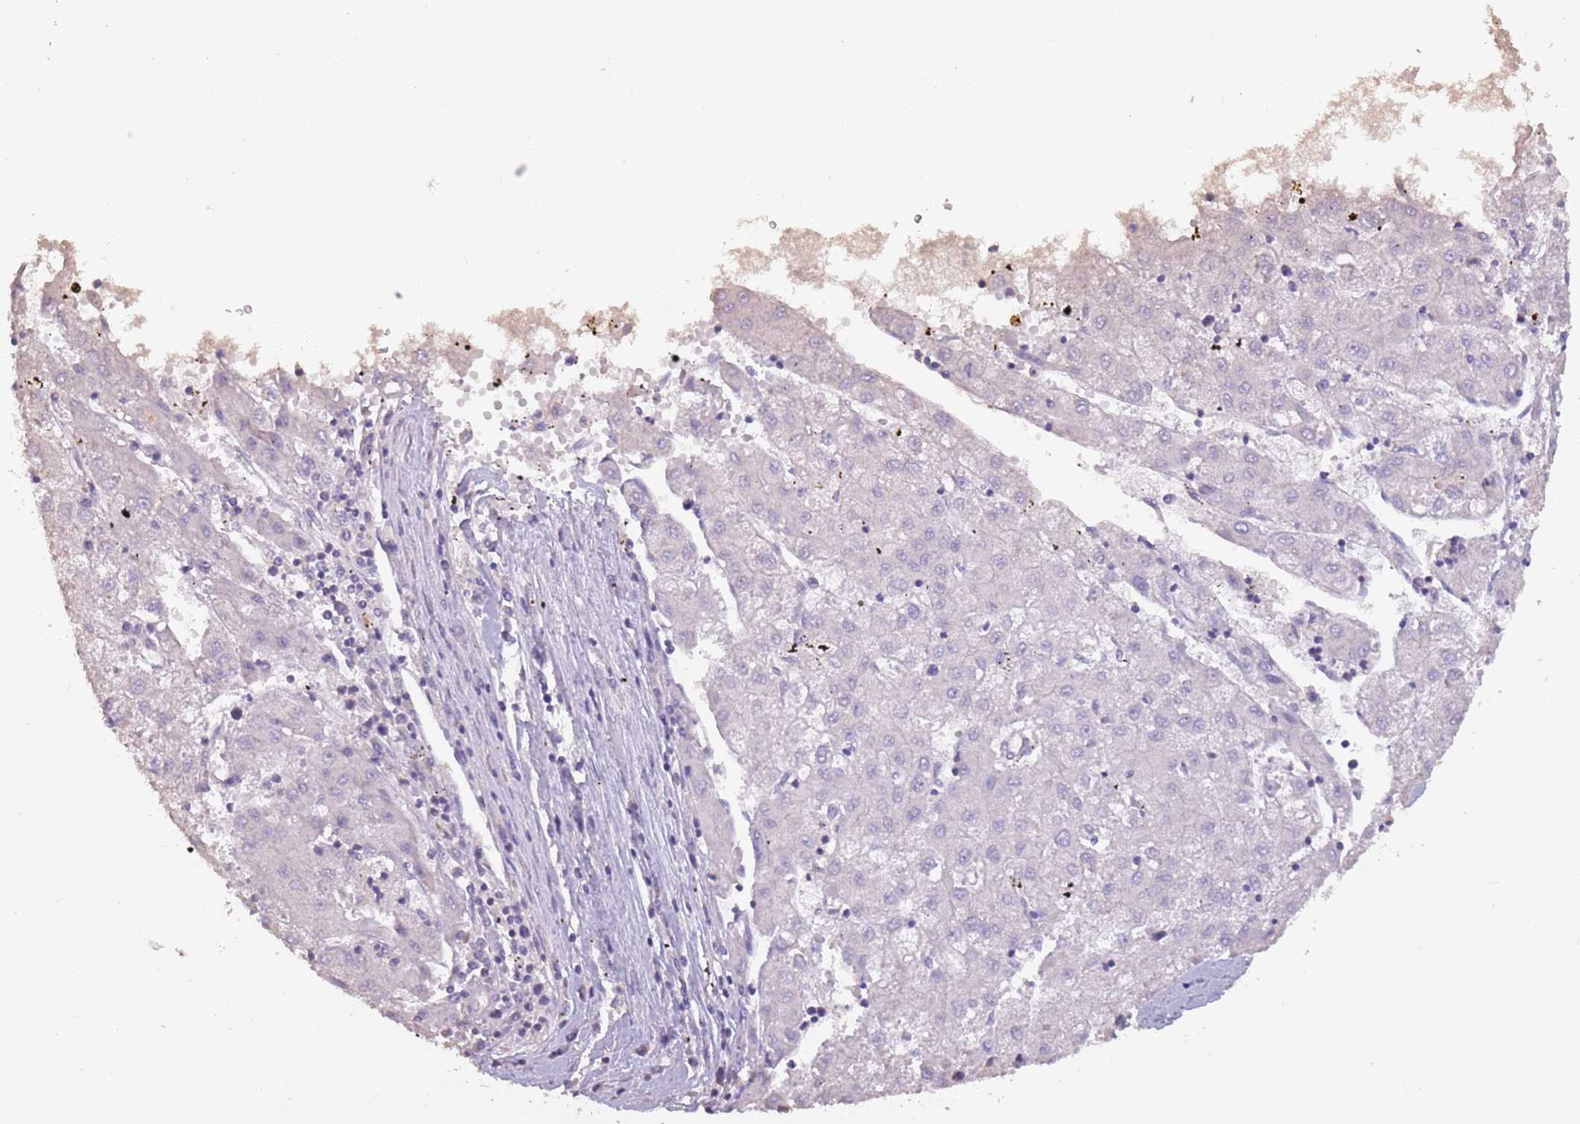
{"staining": {"intensity": "negative", "quantity": "none", "location": "none"}, "tissue": "liver cancer", "cell_type": "Tumor cells", "image_type": "cancer", "snomed": [{"axis": "morphology", "description": "Carcinoma, Hepatocellular, NOS"}, {"axis": "topography", "description": "Liver"}], "caption": "Hepatocellular carcinoma (liver) stained for a protein using immunohistochemistry (IHC) exhibits no positivity tumor cells.", "gene": "MBD3L1", "patient": {"sex": "male", "age": 72}}